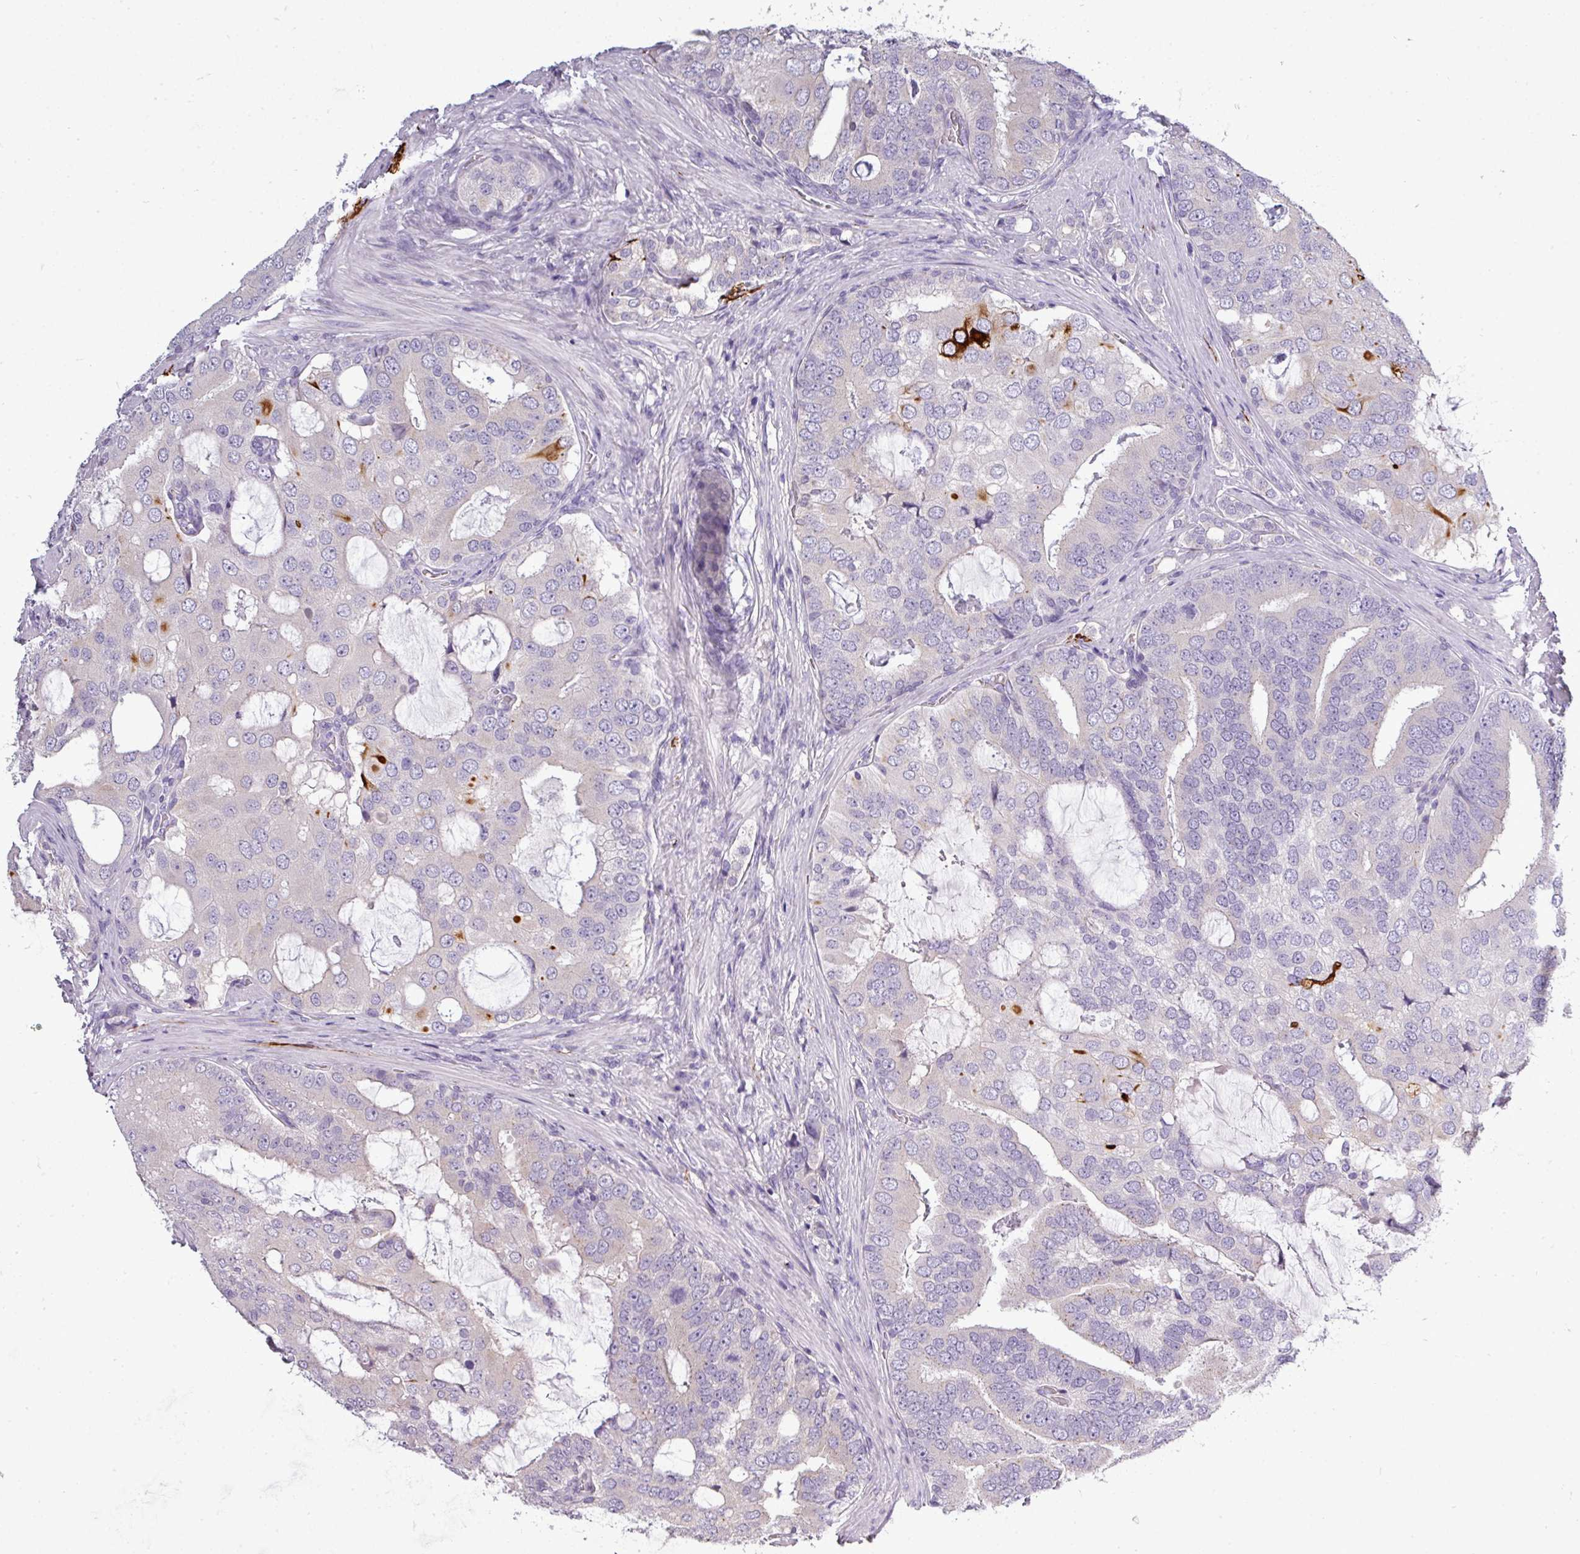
{"staining": {"intensity": "strong", "quantity": "<25%", "location": "cytoplasmic/membranous"}, "tissue": "prostate cancer", "cell_type": "Tumor cells", "image_type": "cancer", "snomed": [{"axis": "morphology", "description": "Adenocarcinoma, High grade"}, {"axis": "topography", "description": "Prostate"}], "caption": "Adenocarcinoma (high-grade) (prostate) stained with immunohistochemistry demonstrates strong cytoplasmic/membranous positivity in approximately <25% of tumor cells.", "gene": "DNAAF9", "patient": {"sex": "male", "age": 55}}